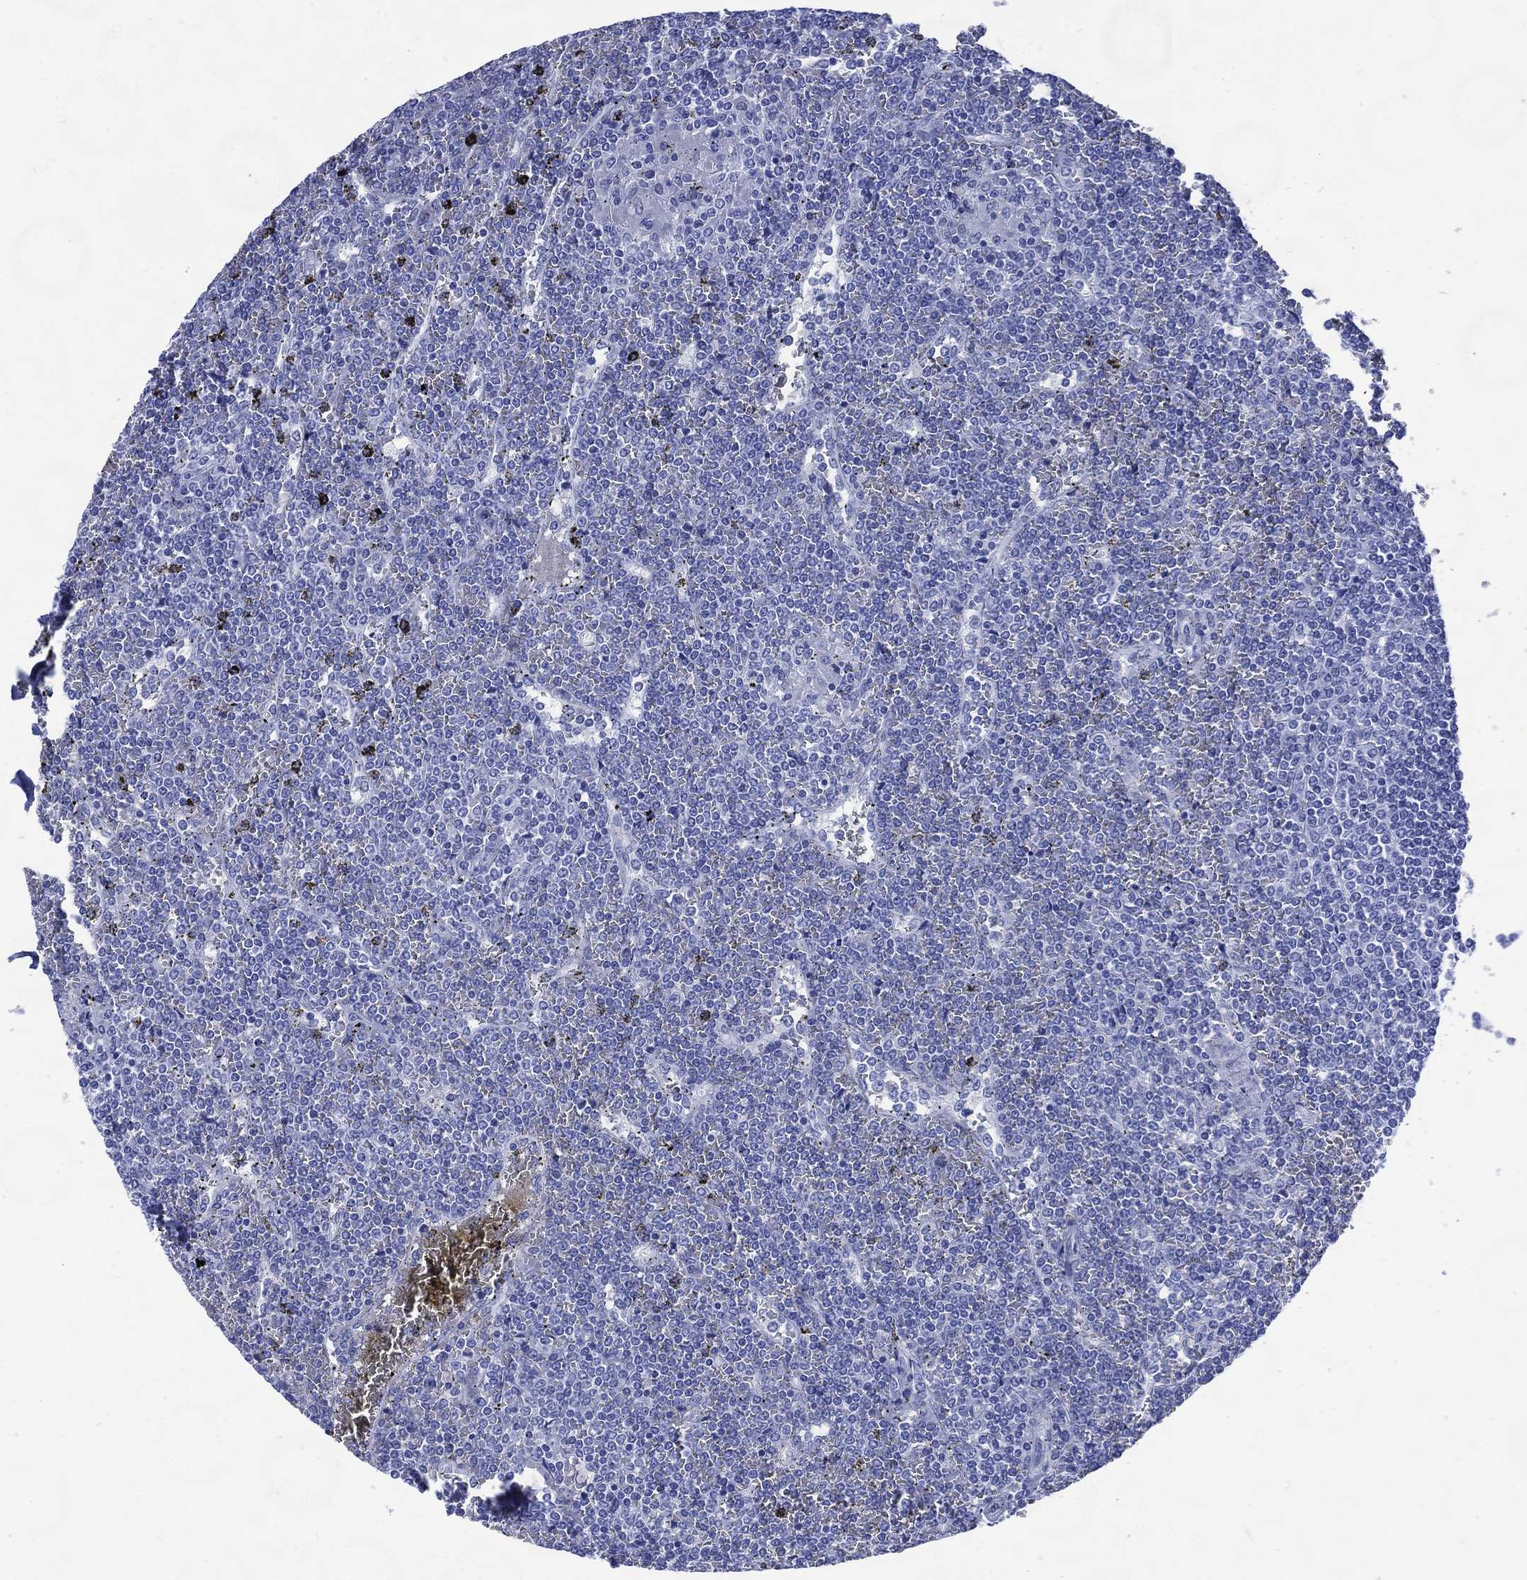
{"staining": {"intensity": "negative", "quantity": "none", "location": "none"}, "tissue": "lymphoma", "cell_type": "Tumor cells", "image_type": "cancer", "snomed": [{"axis": "morphology", "description": "Malignant lymphoma, non-Hodgkin's type, Low grade"}, {"axis": "topography", "description": "Spleen"}], "caption": "Tumor cells are negative for protein expression in human low-grade malignant lymphoma, non-Hodgkin's type.", "gene": "SHCBP1L", "patient": {"sex": "female", "age": 19}}